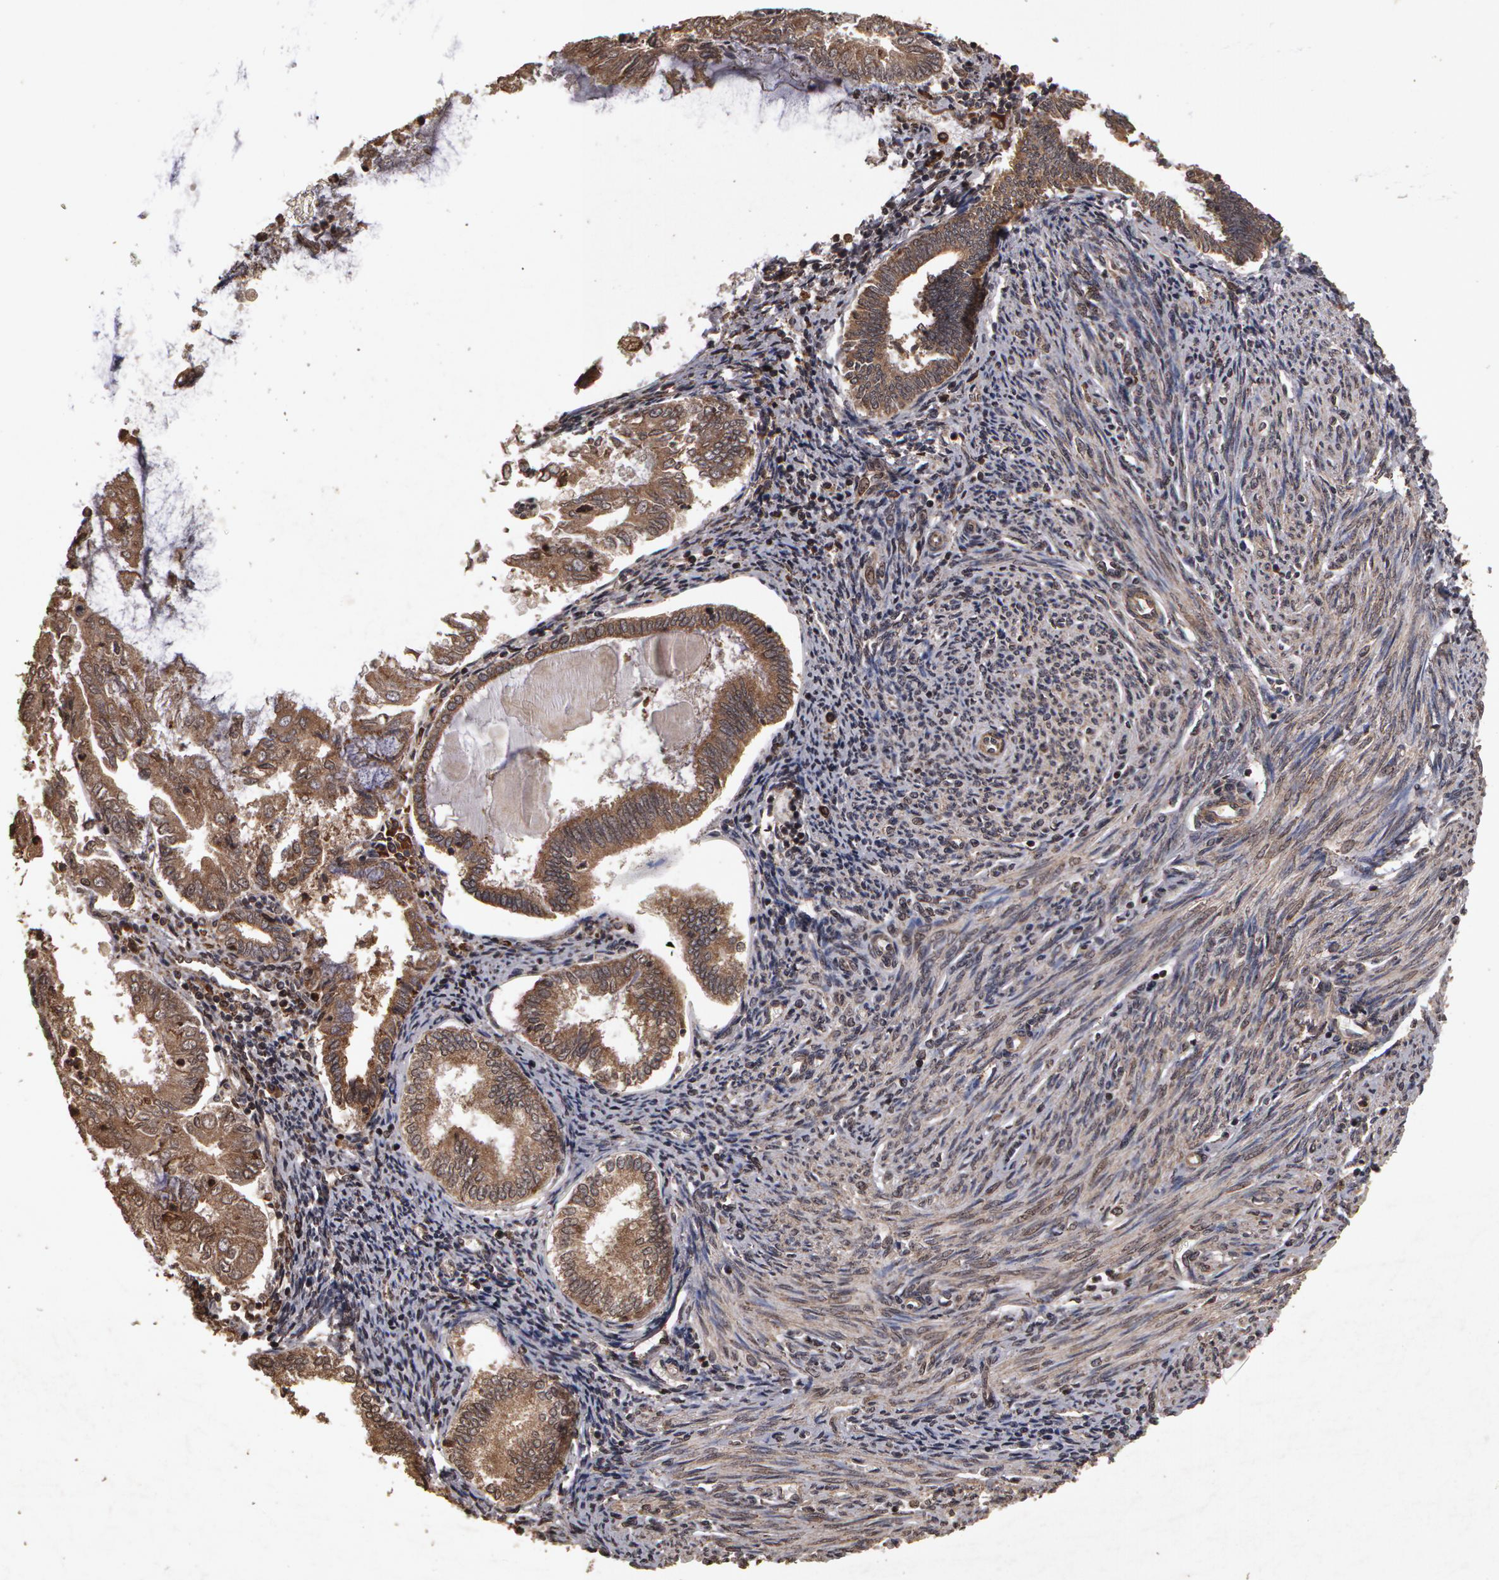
{"staining": {"intensity": "weak", "quantity": ">75%", "location": "cytoplasmic/membranous"}, "tissue": "endometrial cancer", "cell_type": "Tumor cells", "image_type": "cancer", "snomed": [{"axis": "morphology", "description": "Adenocarcinoma, NOS"}, {"axis": "topography", "description": "Endometrium"}], "caption": "About >75% of tumor cells in human endometrial adenocarcinoma demonstrate weak cytoplasmic/membranous protein staining as visualized by brown immunohistochemical staining.", "gene": "CALR", "patient": {"sex": "female", "age": 79}}